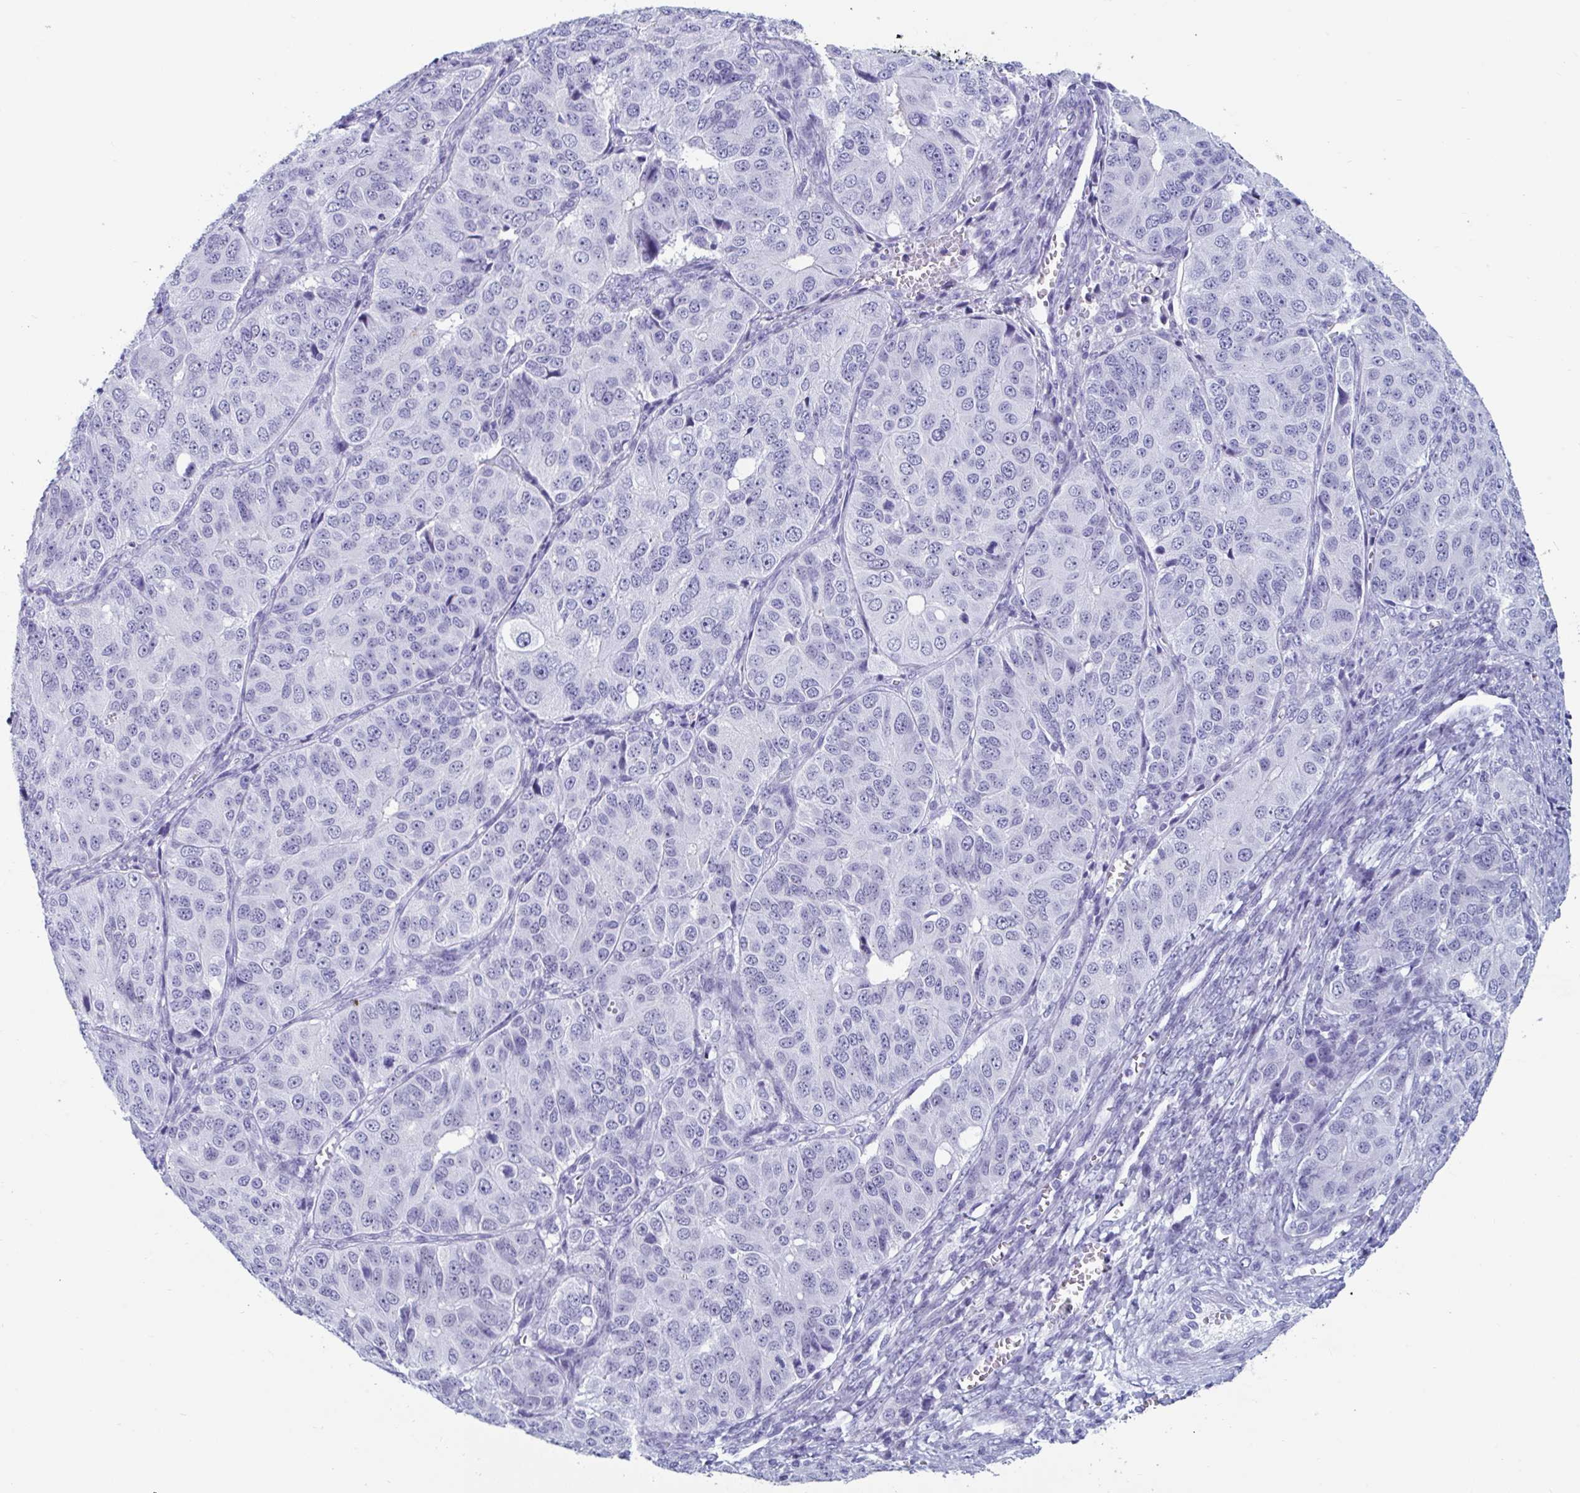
{"staining": {"intensity": "negative", "quantity": "none", "location": "none"}, "tissue": "ovarian cancer", "cell_type": "Tumor cells", "image_type": "cancer", "snomed": [{"axis": "morphology", "description": "Carcinoma, endometroid"}, {"axis": "topography", "description": "Ovary"}], "caption": "An image of ovarian cancer (endometroid carcinoma) stained for a protein displays no brown staining in tumor cells. (DAB (3,3'-diaminobenzidine) immunohistochemistry (IHC) with hematoxylin counter stain).", "gene": "GKN2", "patient": {"sex": "female", "age": 51}}